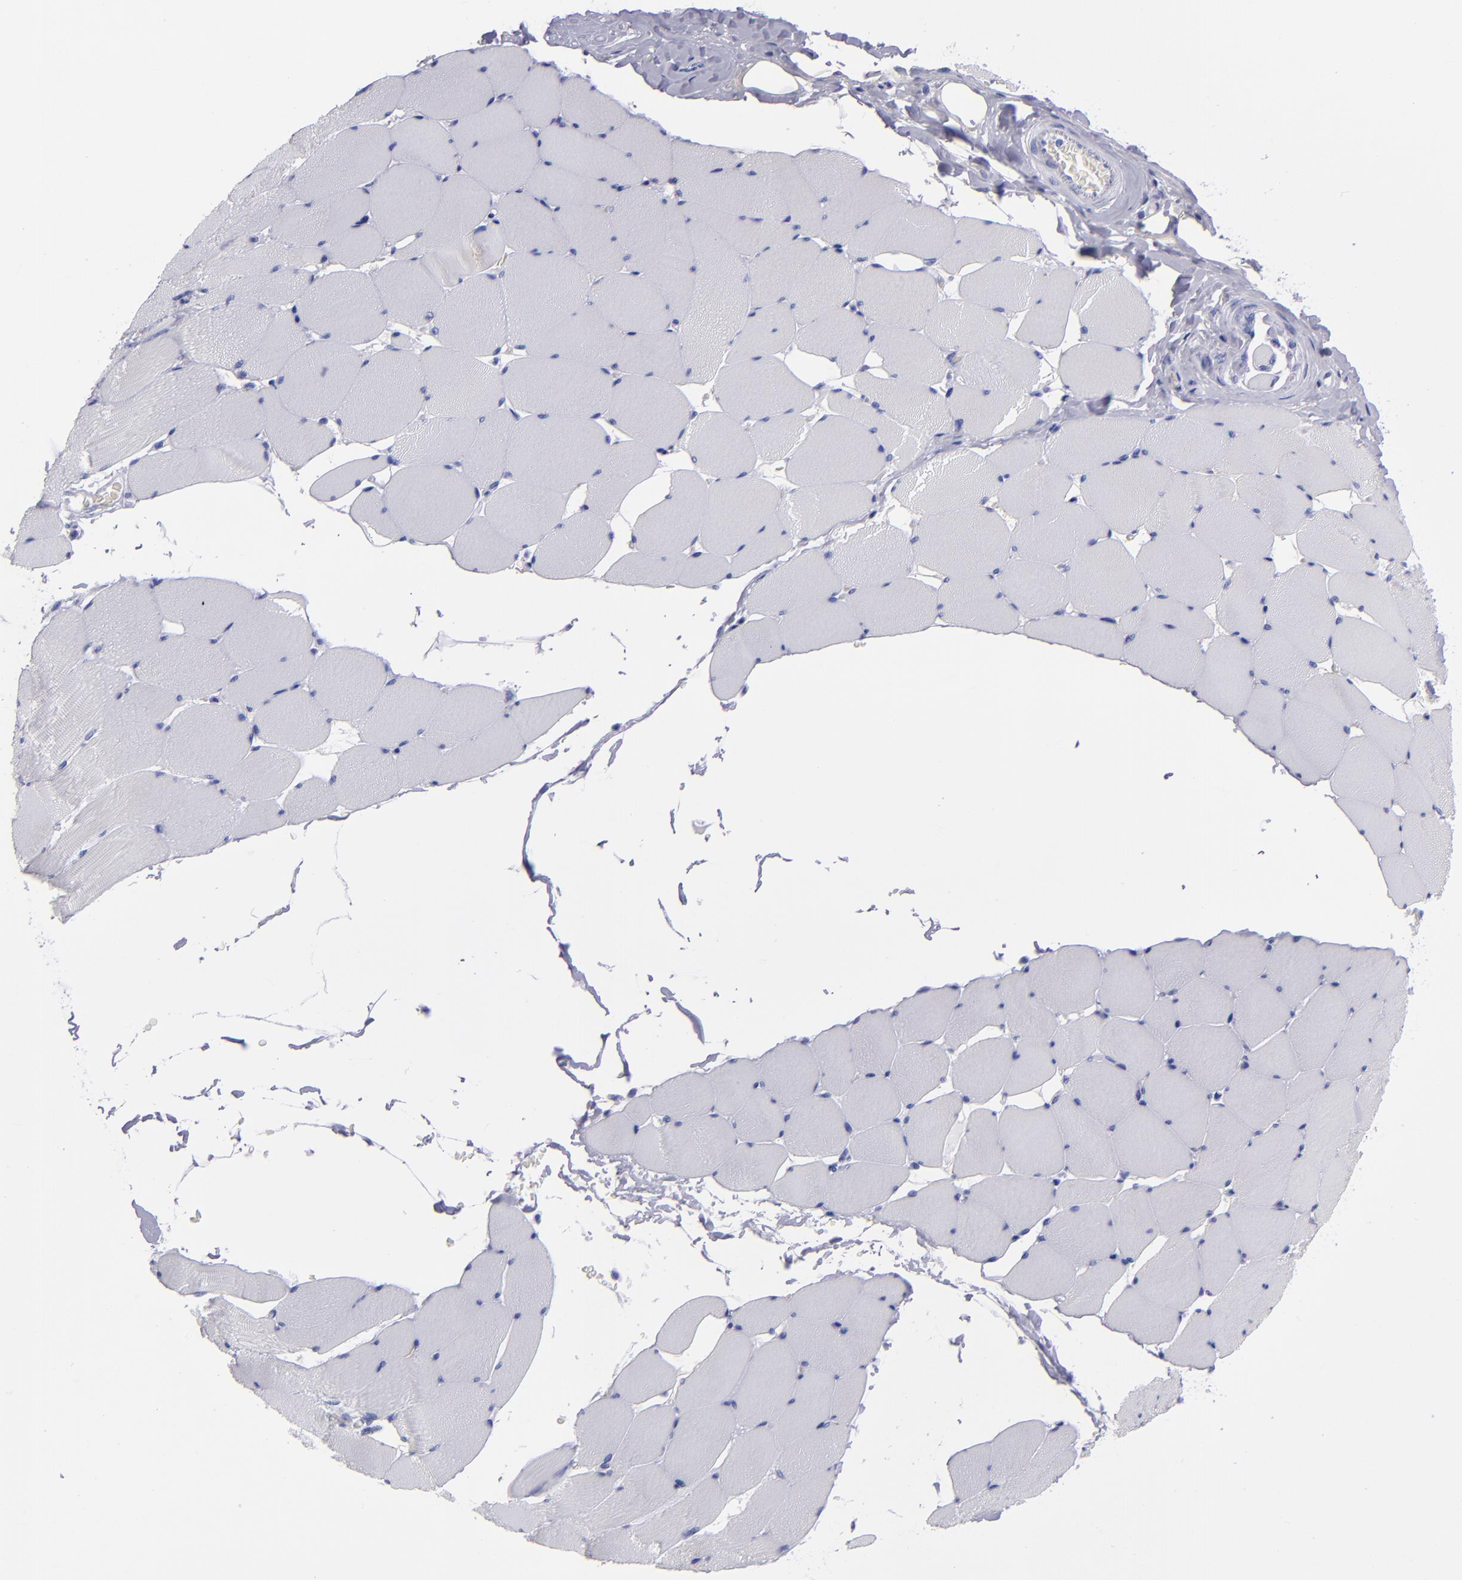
{"staining": {"intensity": "negative", "quantity": "none", "location": "none"}, "tissue": "skeletal muscle", "cell_type": "Myocytes", "image_type": "normal", "snomed": [{"axis": "morphology", "description": "Normal tissue, NOS"}, {"axis": "topography", "description": "Skeletal muscle"}], "caption": "DAB (3,3'-diaminobenzidine) immunohistochemical staining of benign skeletal muscle exhibits no significant positivity in myocytes. (DAB immunohistochemistry (IHC) with hematoxylin counter stain).", "gene": "CD38", "patient": {"sex": "male", "age": 62}}